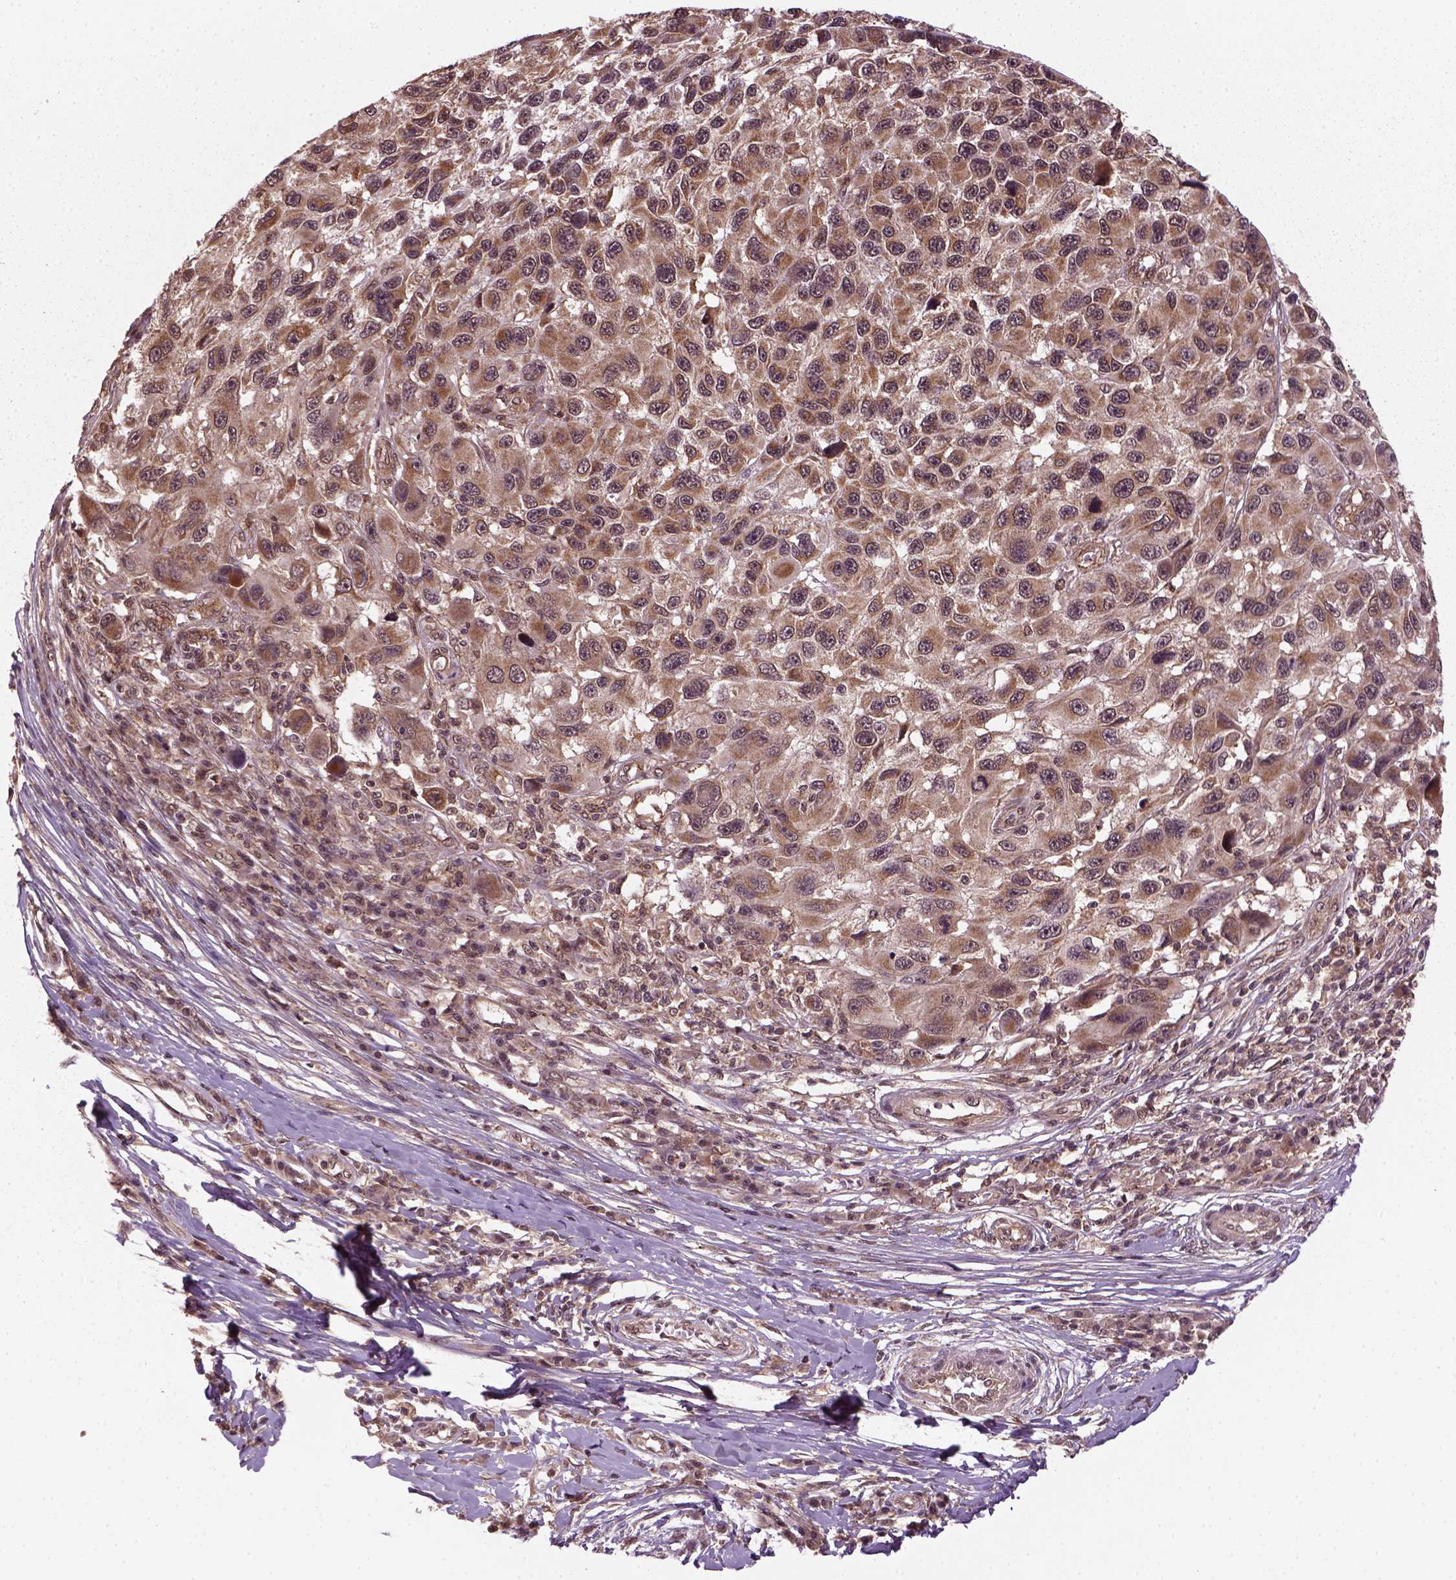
{"staining": {"intensity": "moderate", "quantity": ">75%", "location": "cytoplasmic/membranous"}, "tissue": "melanoma", "cell_type": "Tumor cells", "image_type": "cancer", "snomed": [{"axis": "morphology", "description": "Malignant melanoma, NOS"}, {"axis": "topography", "description": "Skin"}], "caption": "Melanoma stained with a brown dye displays moderate cytoplasmic/membranous positive positivity in about >75% of tumor cells.", "gene": "NUDT9", "patient": {"sex": "male", "age": 53}}